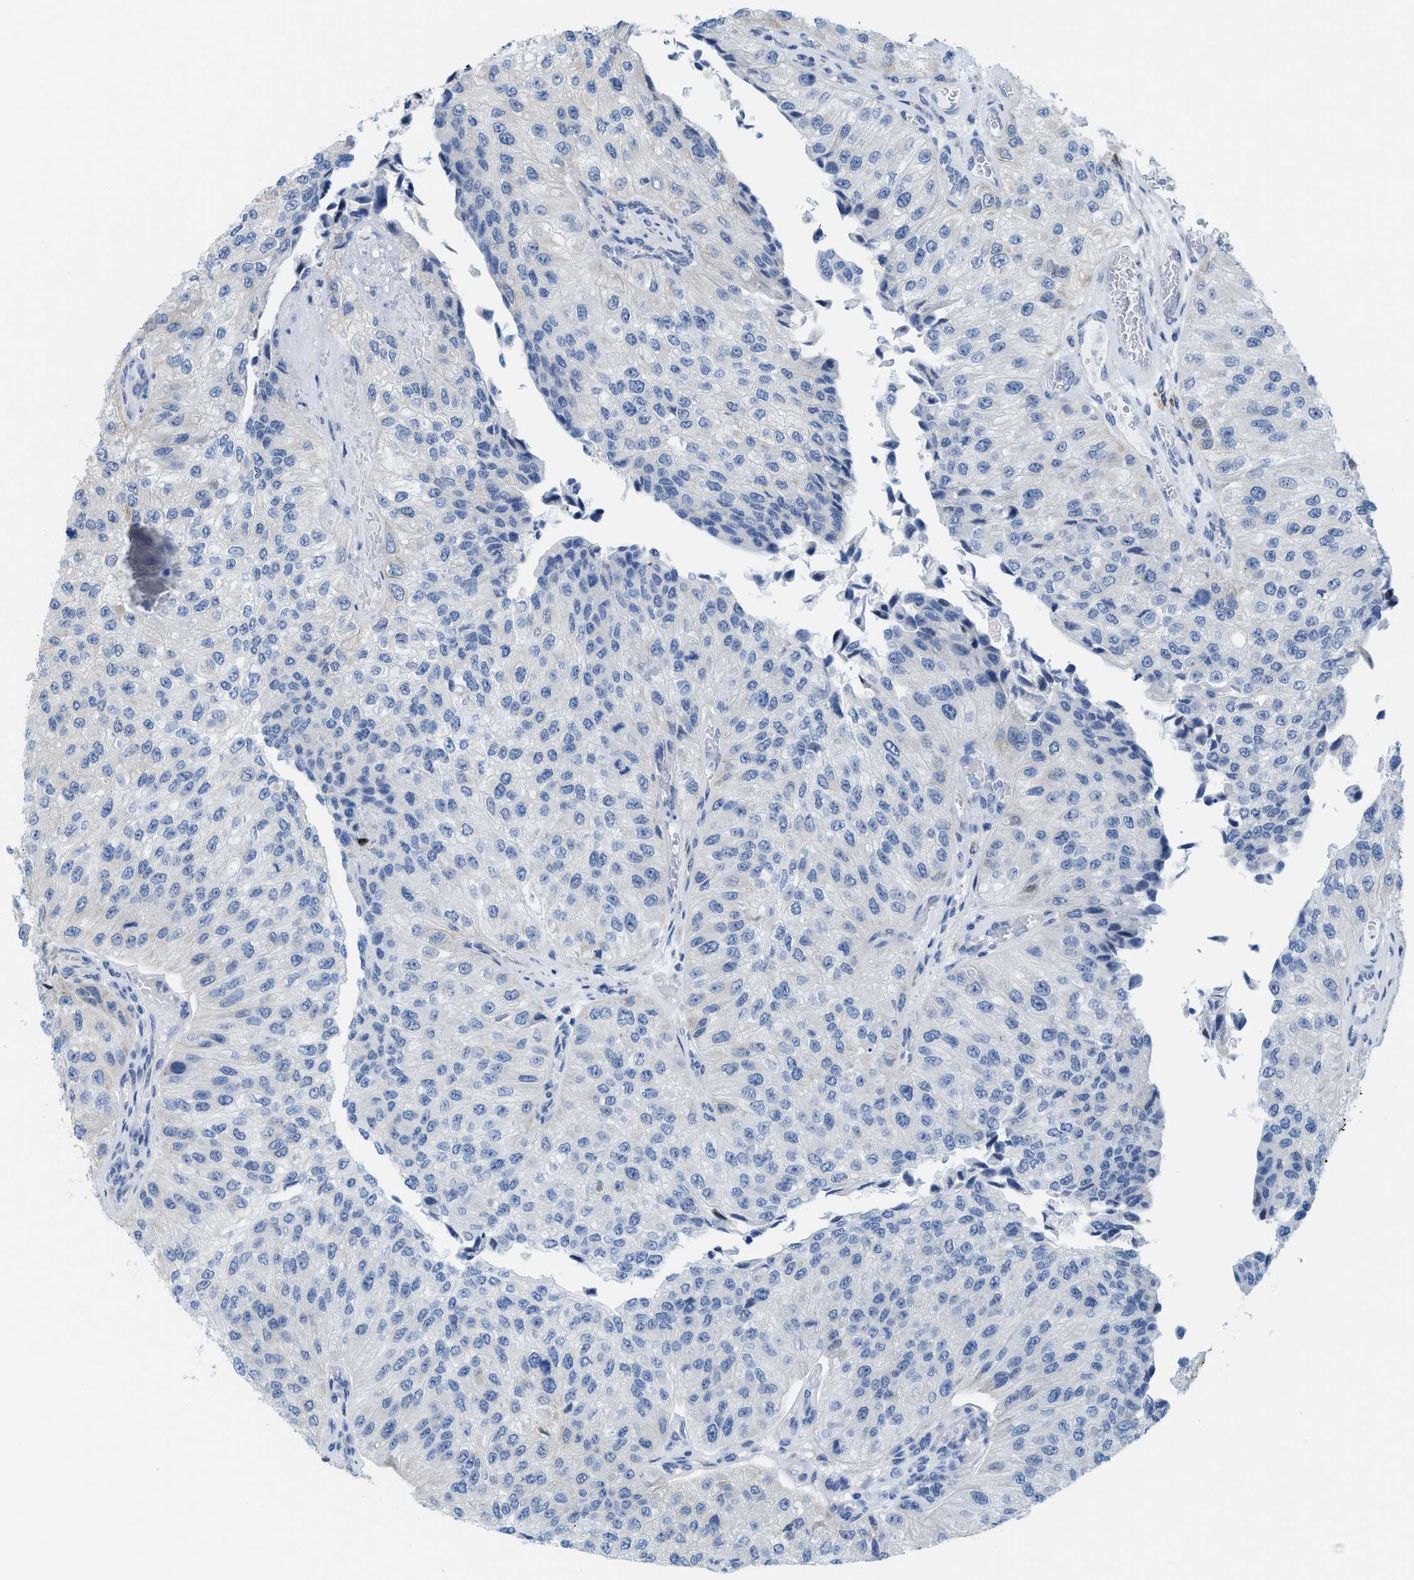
{"staining": {"intensity": "negative", "quantity": "none", "location": "none"}, "tissue": "urothelial cancer", "cell_type": "Tumor cells", "image_type": "cancer", "snomed": [{"axis": "morphology", "description": "Urothelial carcinoma, High grade"}, {"axis": "topography", "description": "Kidney"}, {"axis": "topography", "description": "Urinary bladder"}], "caption": "This is a micrograph of IHC staining of urothelial carcinoma (high-grade), which shows no expression in tumor cells.", "gene": "KIFC3", "patient": {"sex": "male", "age": 77}}